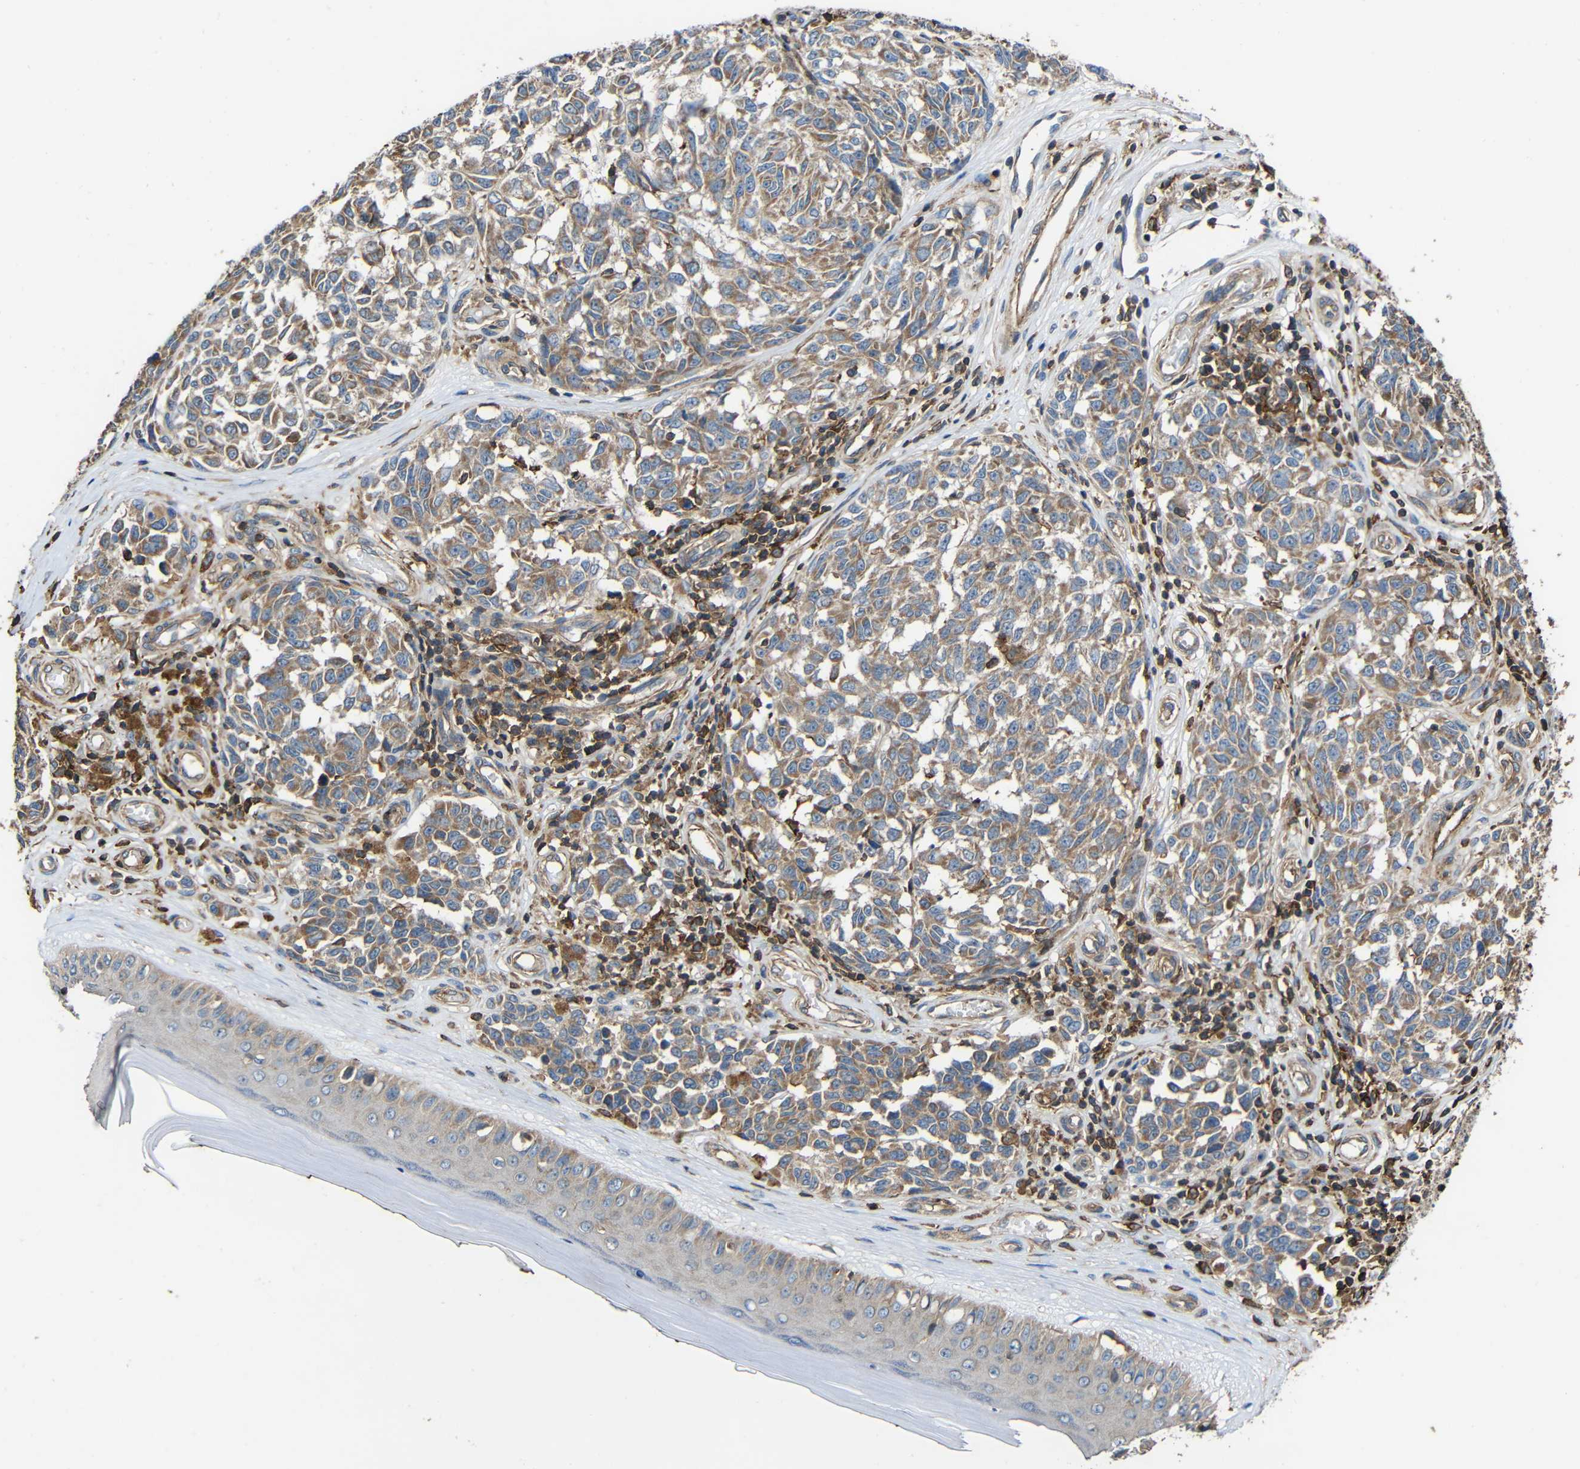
{"staining": {"intensity": "moderate", "quantity": "25%-75%", "location": "cytoplasmic/membranous"}, "tissue": "melanoma", "cell_type": "Tumor cells", "image_type": "cancer", "snomed": [{"axis": "morphology", "description": "Malignant melanoma, NOS"}, {"axis": "topography", "description": "Skin"}], "caption": "This photomicrograph exhibits malignant melanoma stained with immunohistochemistry to label a protein in brown. The cytoplasmic/membranous of tumor cells show moderate positivity for the protein. Nuclei are counter-stained blue.", "gene": "RHOT2", "patient": {"sex": "female", "age": 64}}